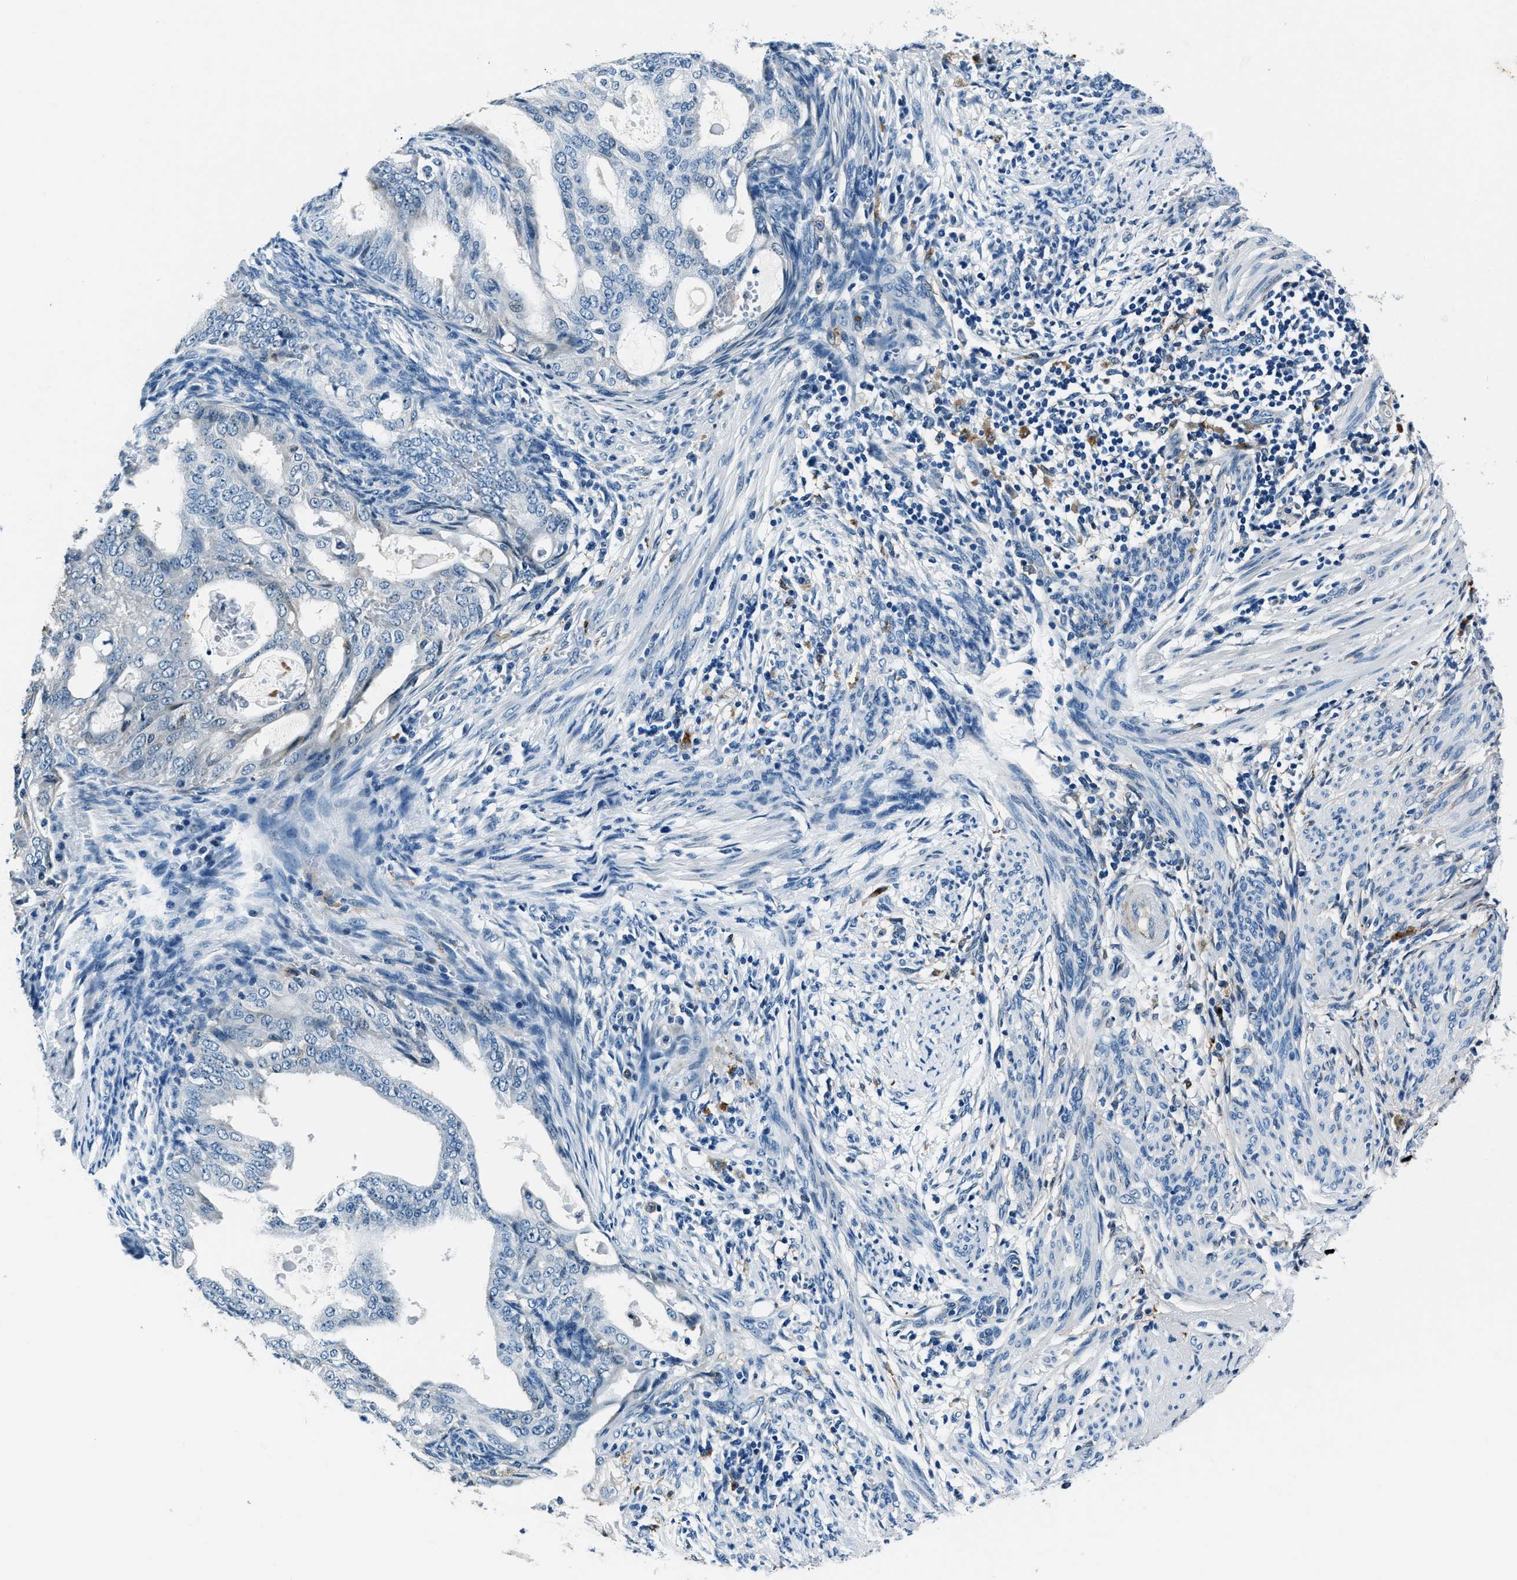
{"staining": {"intensity": "negative", "quantity": "none", "location": "none"}, "tissue": "endometrial cancer", "cell_type": "Tumor cells", "image_type": "cancer", "snomed": [{"axis": "morphology", "description": "Adenocarcinoma, NOS"}, {"axis": "topography", "description": "Endometrium"}], "caption": "IHC of adenocarcinoma (endometrial) demonstrates no staining in tumor cells.", "gene": "PTPDC1", "patient": {"sex": "female", "age": 58}}